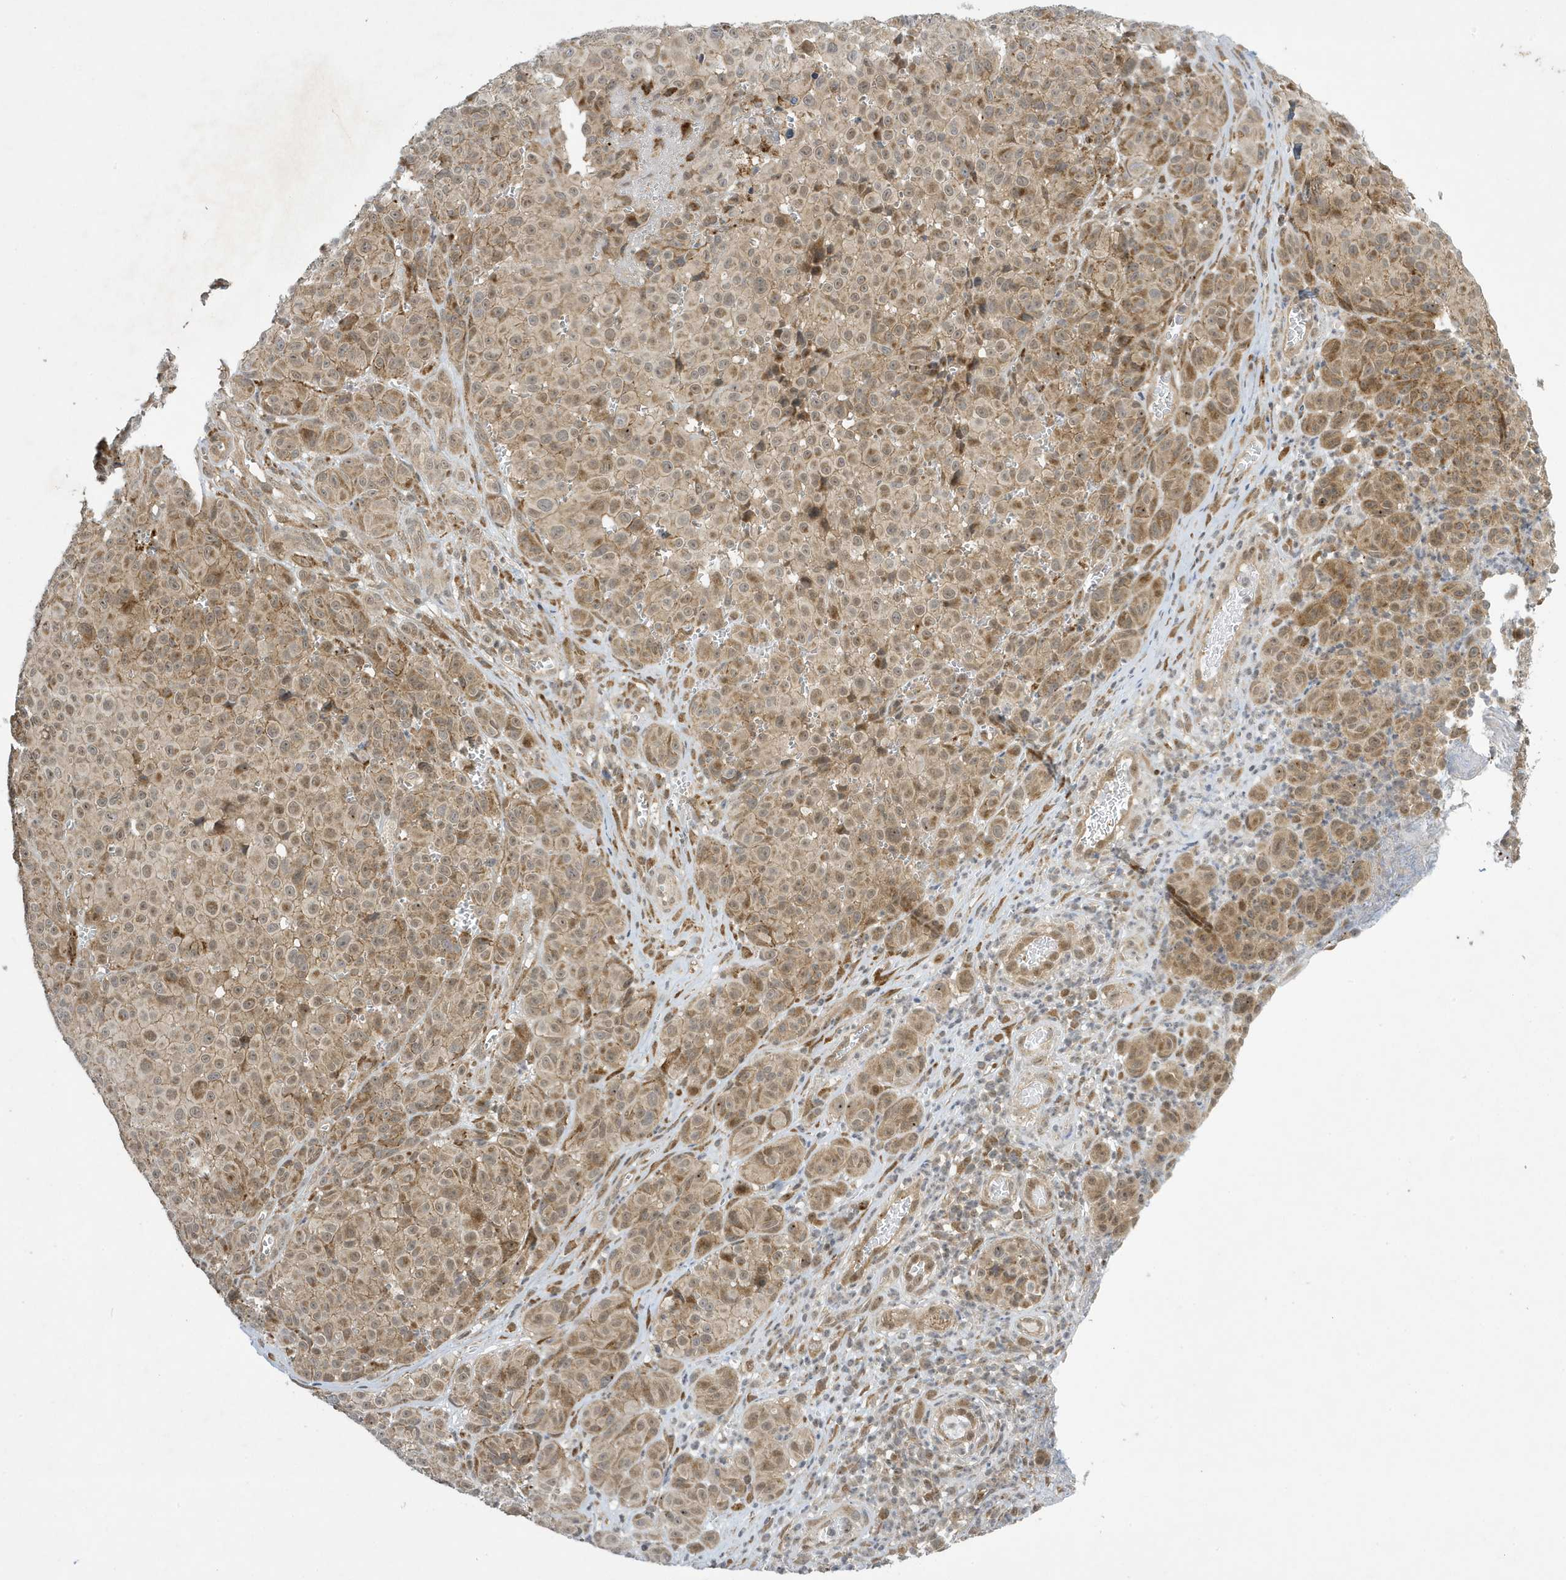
{"staining": {"intensity": "weak", "quantity": "25%-75%", "location": "cytoplasmic/membranous,nuclear"}, "tissue": "melanoma", "cell_type": "Tumor cells", "image_type": "cancer", "snomed": [{"axis": "morphology", "description": "Malignant melanoma, NOS"}, {"axis": "topography", "description": "Skin"}], "caption": "This micrograph shows IHC staining of melanoma, with low weak cytoplasmic/membranous and nuclear expression in about 25%-75% of tumor cells.", "gene": "NCOA7", "patient": {"sex": "male", "age": 73}}